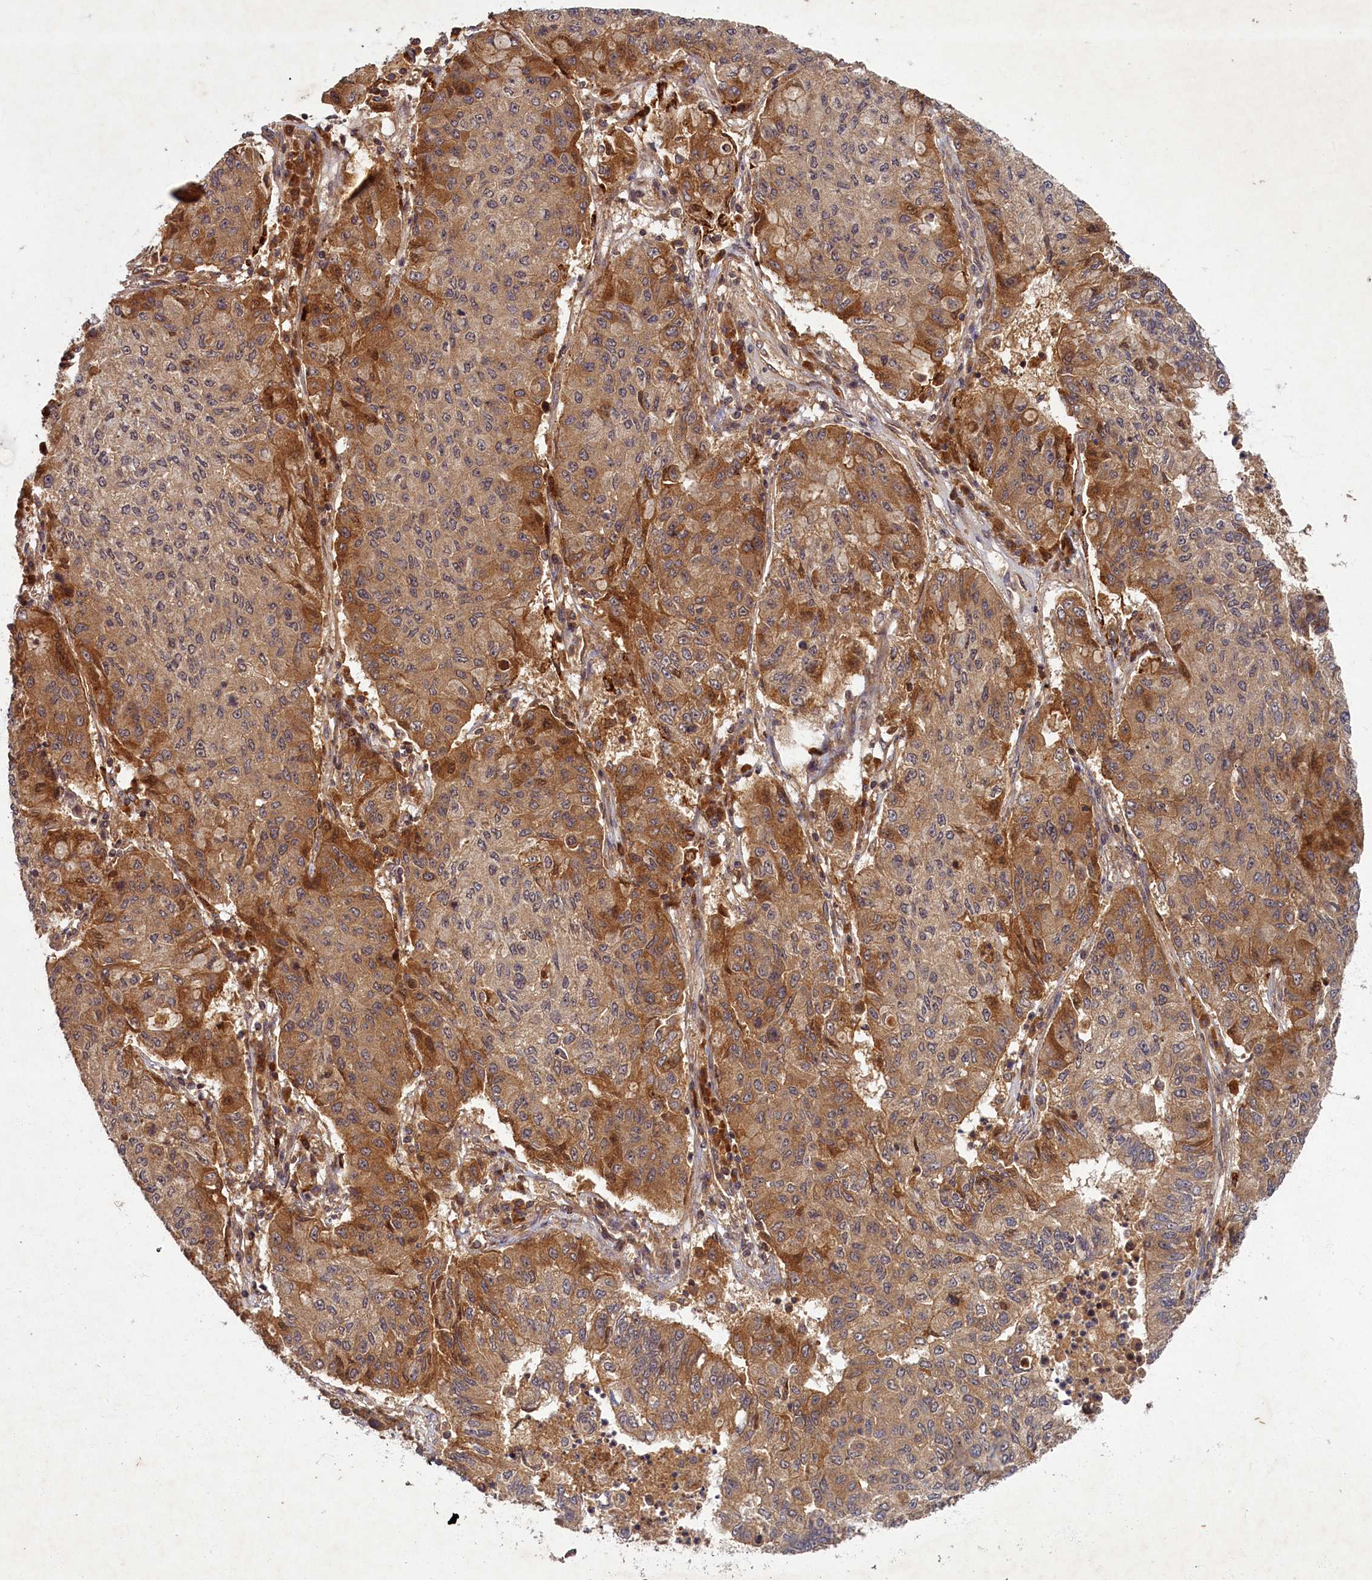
{"staining": {"intensity": "moderate", "quantity": ">75%", "location": "cytoplasmic/membranous"}, "tissue": "lung cancer", "cell_type": "Tumor cells", "image_type": "cancer", "snomed": [{"axis": "morphology", "description": "Squamous cell carcinoma, NOS"}, {"axis": "topography", "description": "Lung"}], "caption": "DAB (3,3'-diaminobenzidine) immunohistochemical staining of human lung cancer (squamous cell carcinoma) demonstrates moderate cytoplasmic/membranous protein staining in about >75% of tumor cells.", "gene": "BICD1", "patient": {"sex": "male", "age": 74}}